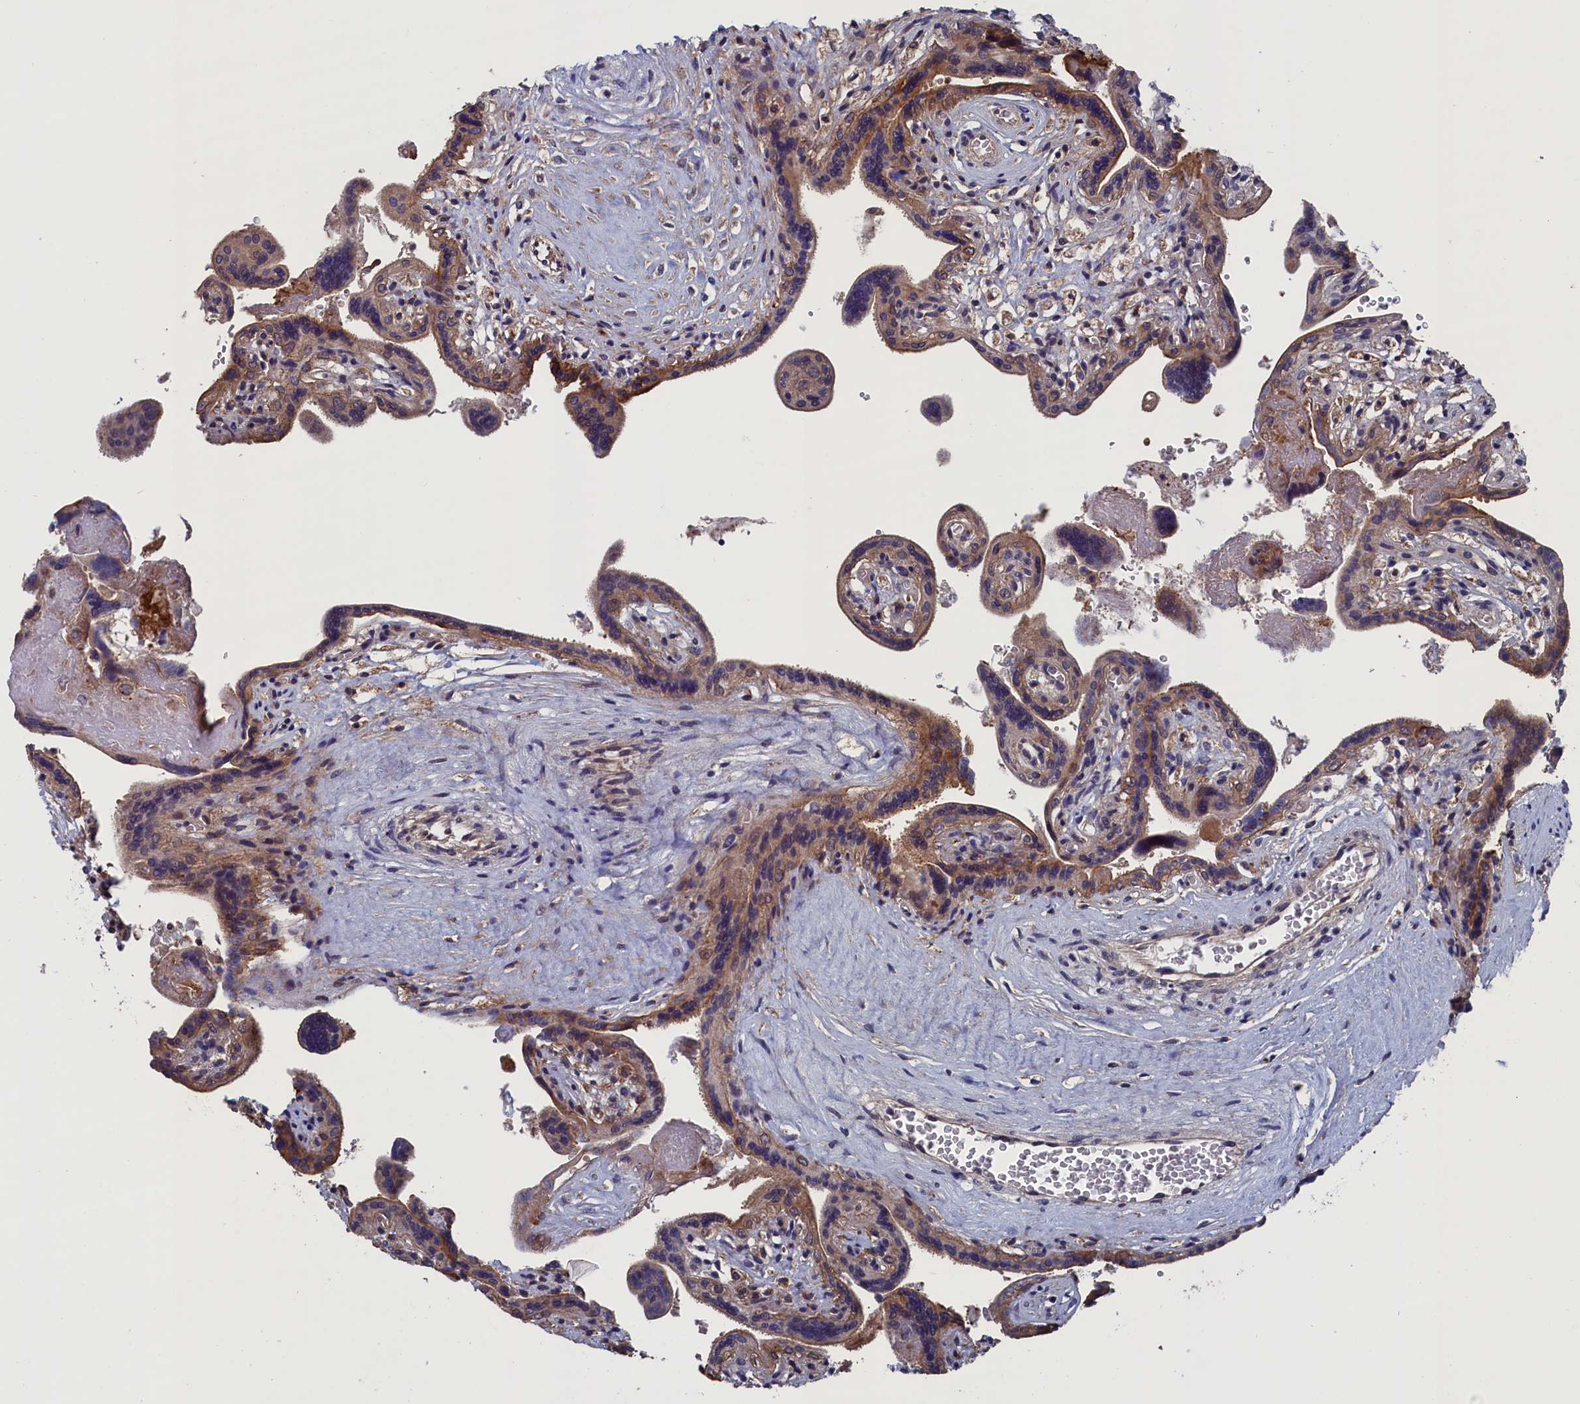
{"staining": {"intensity": "moderate", "quantity": ">75%", "location": "cytoplasmic/membranous"}, "tissue": "placenta", "cell_type": "Trophoblastic cells", "image_type": "normal", "snomed": [{"axis": "morphology", "description": "Normal tissue, NOS"}, {"axis": "topography", "description": "Placenta"}], "caption": "Protein analysis of benign placenta shows moderate cytoplasmic/membranous expression in approximately >75% of trophoblastic cells.", "gene": "SPATA13", "patient": {"sex": "female", "age": 37}}